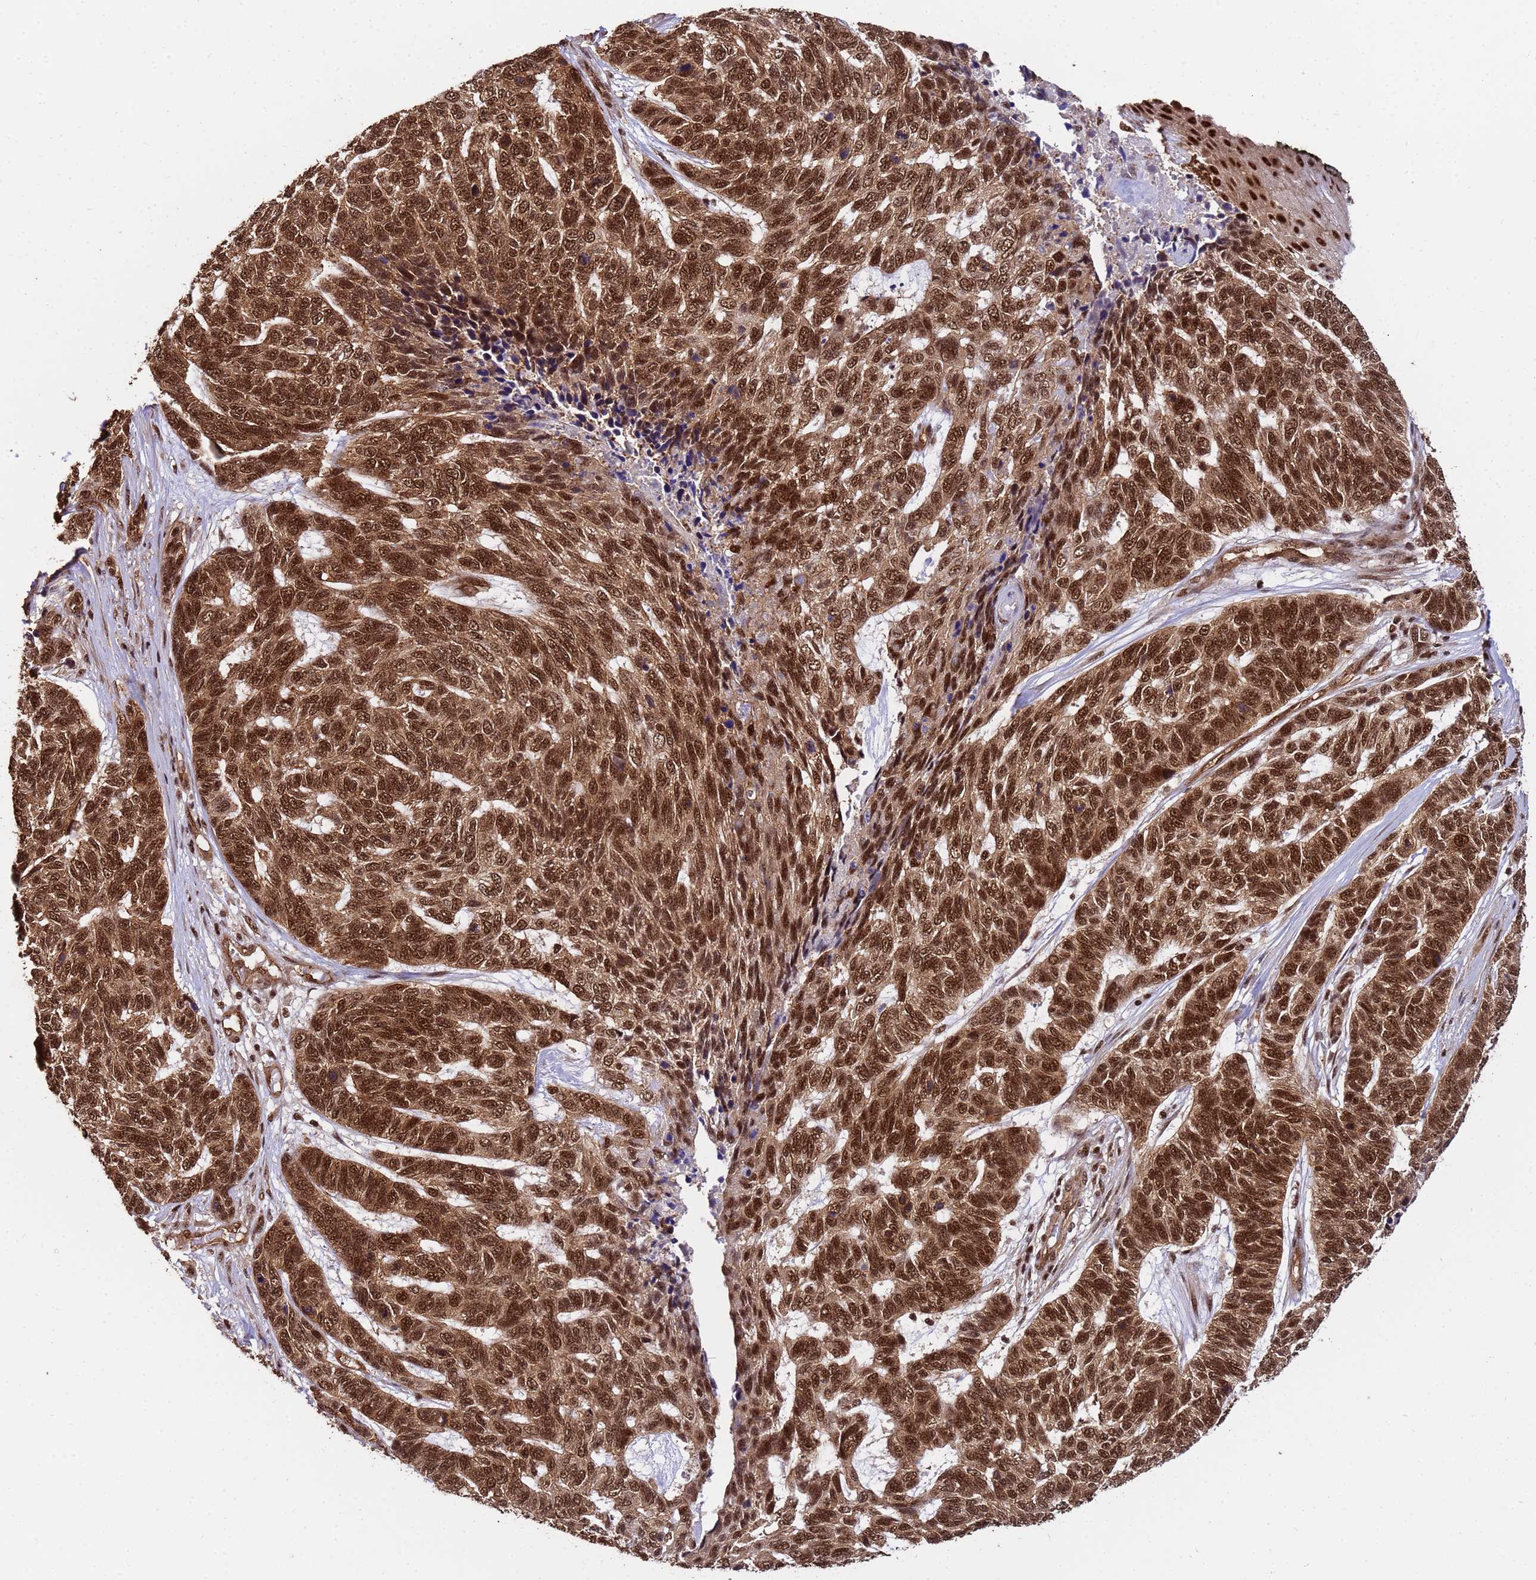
{"staining": {"intensity": "strong", "quantity": ">75%", "location": "cytoplasmic/membranous,nuclear"}, "tissue": "skin cancer", "cell_type": "Tumor cells", "image_type": "cancer", "snomed": [{"axis": "morphology", "description": "Basal cell carcinoma"}, {"axis": "topography", "description": "Skin"}], "caption": "Basal cell carcinoma (skin) stained with a brown dye shows strong cytoplasmic/membranous and nuclear positive staining in about >75% of tumor cells.", "gene": "SYF2", "patient": {"sex": "female", "age": 65}}